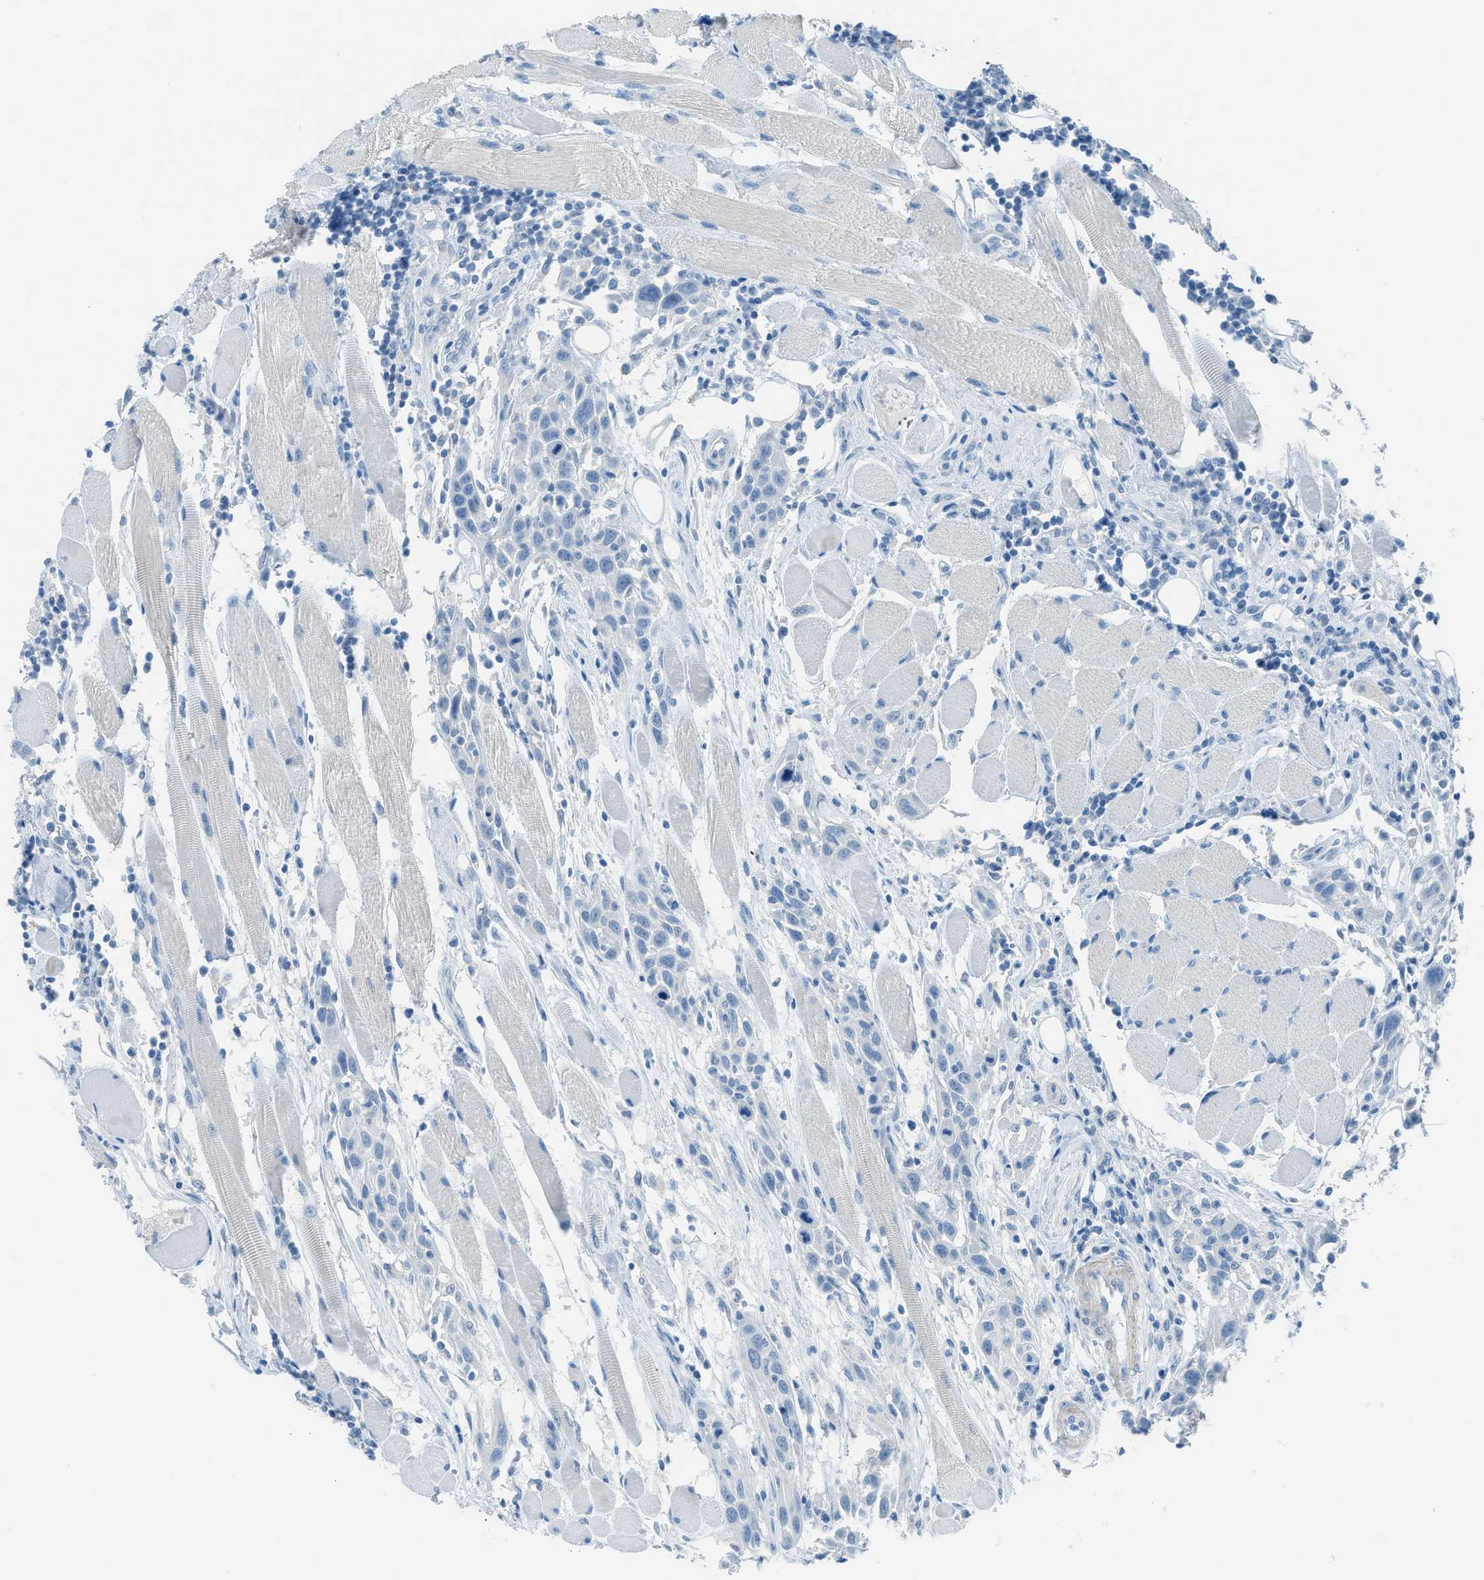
{"staining": {"intensity": "negative", "quantity": "none", "location": "none"}, "tissue": "head and neck cancer", "cell_type": "Tumor cells", "image_type": "cancer", "snomed": [{"axis": "morphology", "description": "Squamous cell carcinoma, NOS"}, {"axis": "topography", "description": "Oral tissue"}, {"axis": "topography", "description": "Head-Neck"}], "caption": "Tumor cells show no significant protein expression in squamous cell carcinoma (head and neck).", "gene": "ACAN", "patient": {"sex": "female", "age": 50}}